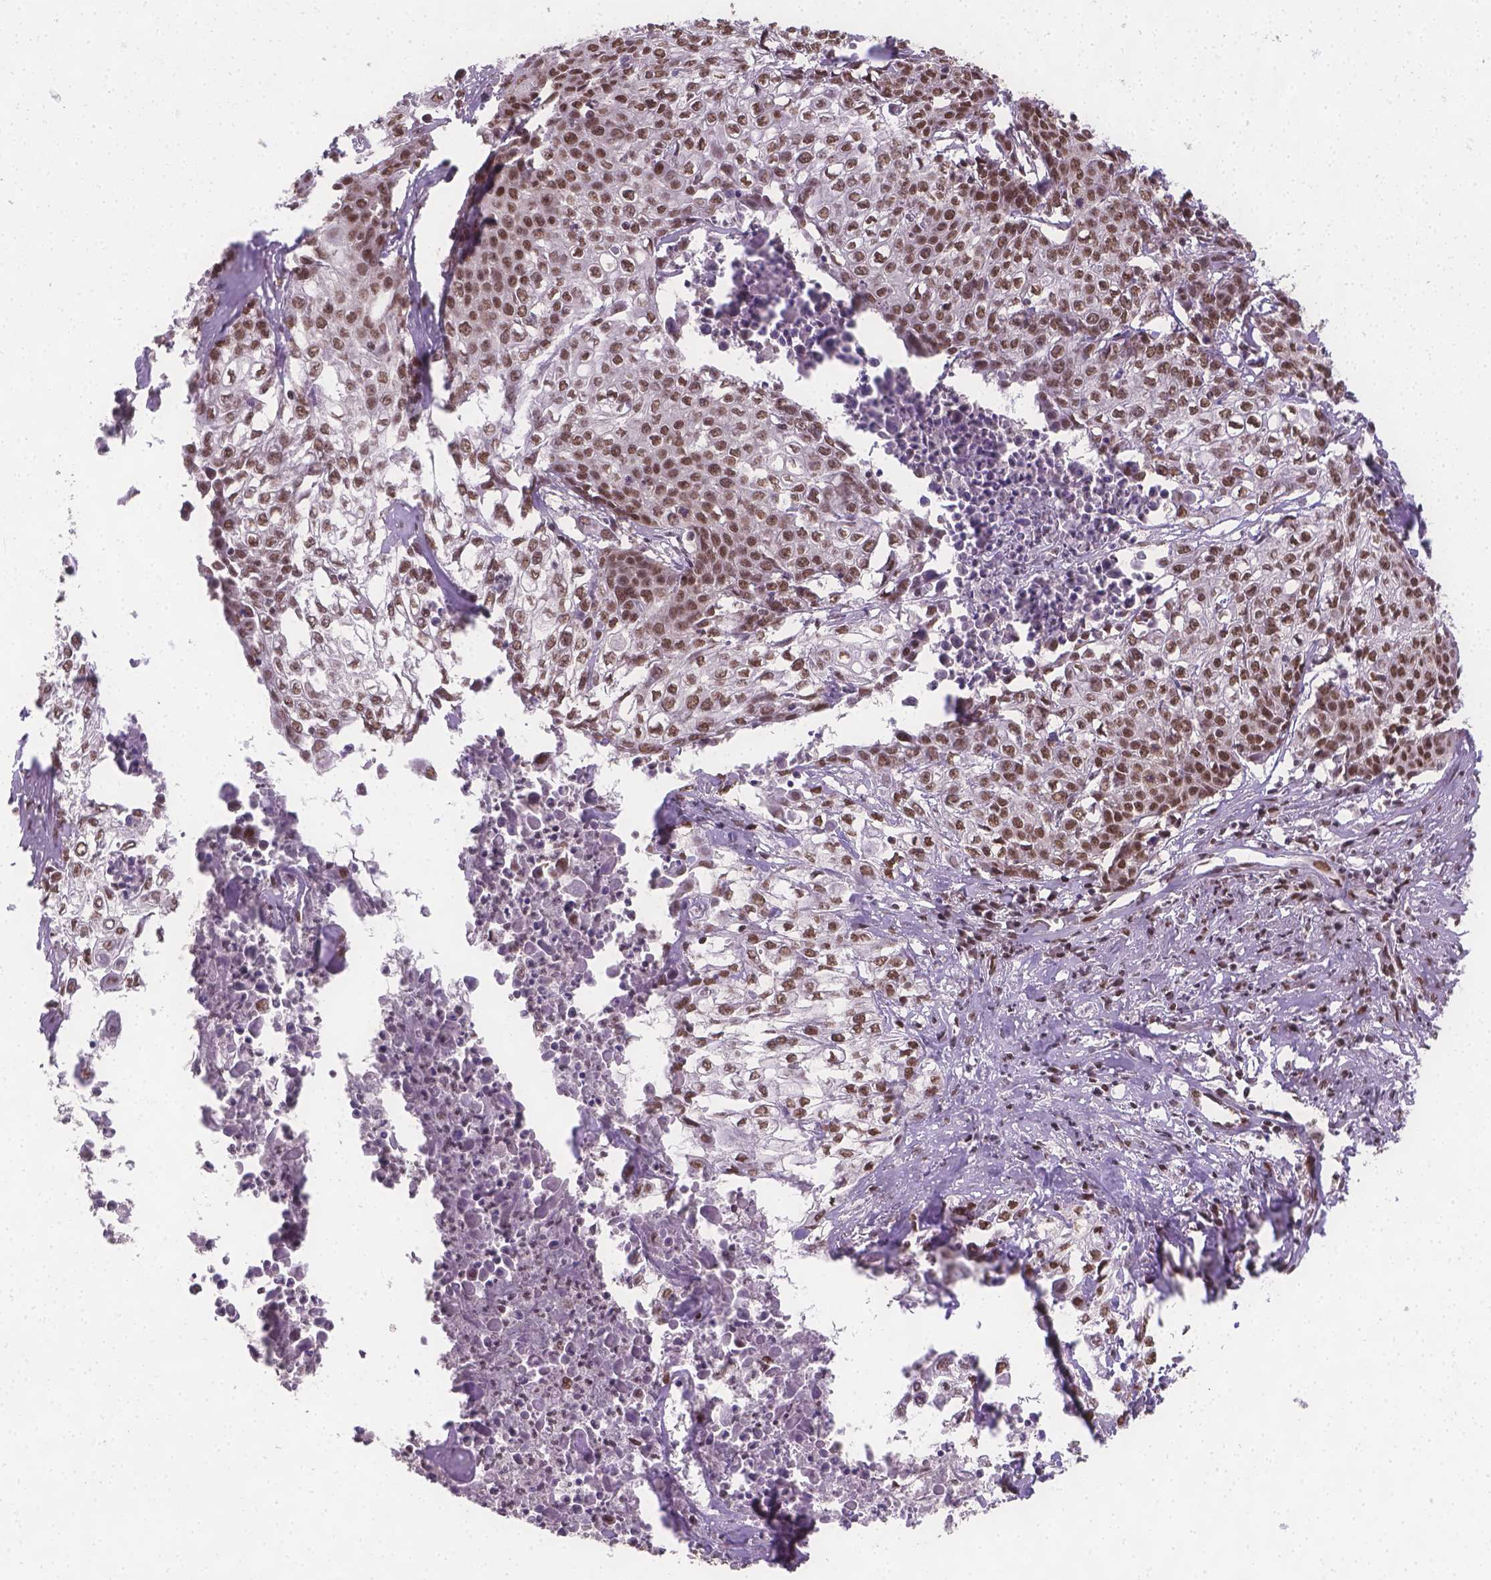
{"staining": {"intensity": "moderate", "quantity": ">75%", "location": "nuclear"}, "tissue": "cervical cancer", "cell_type": "Tumor cells", "image_type": "cancer", "snomed": [{"axis": "morphology", "description": "Squamous cell carcinoma, NOS"}, {"axis": "topography", "description": "Cervix"}], "caption": "Immunohistochemistry image of neoplastic tissue: human squamous cell carcinoma (cervical) stained using immunohistochemistry demonstrates medium levels of moderate protein expression localized specifically in the nuclear of tumor cells, appearing as a nuclear brown color.", "gene": "FANCE", "patient": {"sex": "female", "age": 39}}